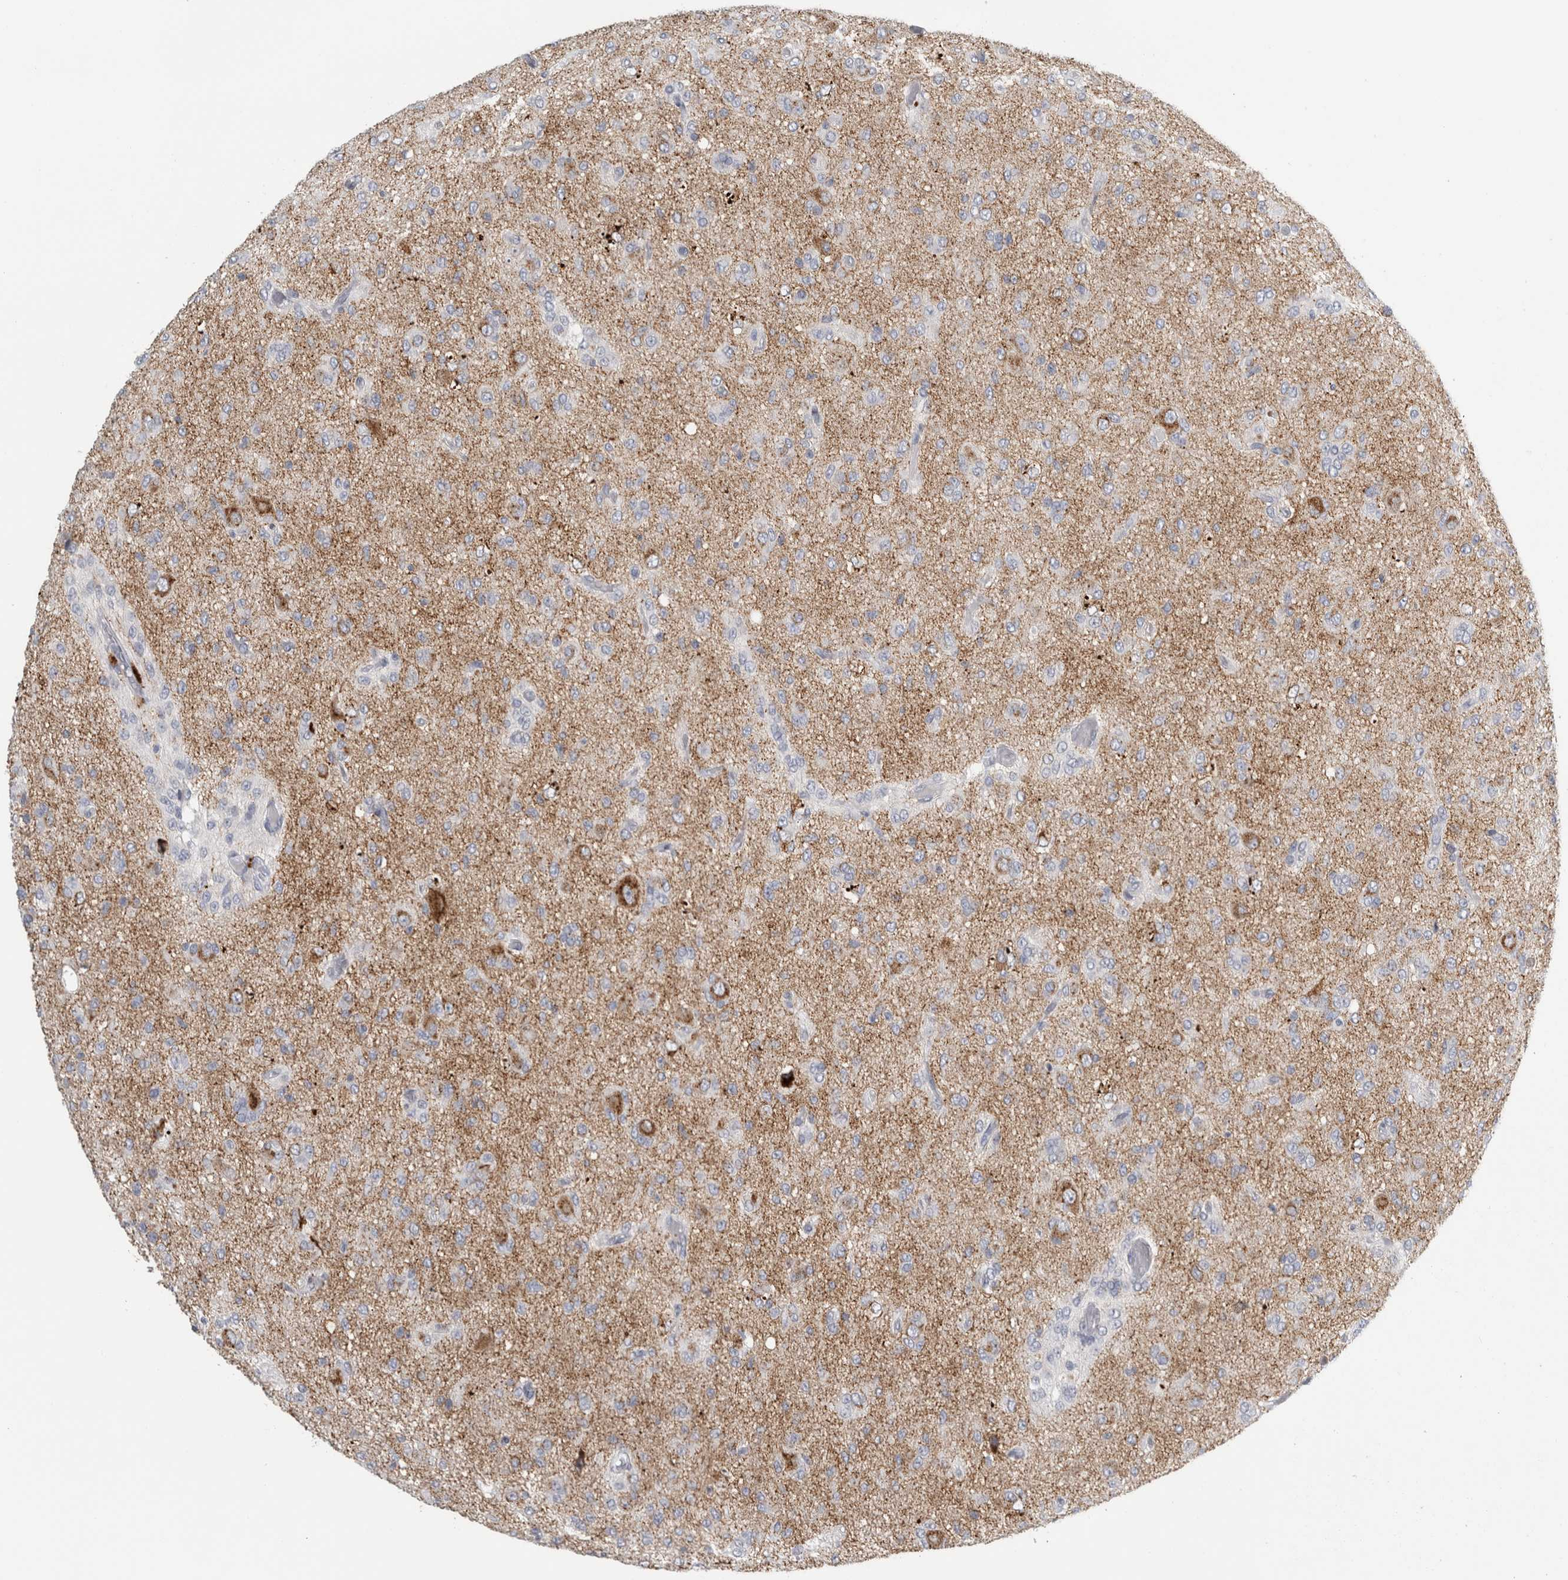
{"staining": {"intensity": "negative", "quantity": "none", "location": "none"}, "tissue": "glioma", "cell_type": "Tumor cells", "image_type": "cancer", "snomed": [{"axis": "morphology", "description": "Glioma, malignant, High grade"}, {"axis": "topography", "description": "Brain"}], "caption": "The photomicrograph shows no significant staining in tumor cells of glioma.", "gene": "CPE", "patient": {"sex": "female", "age": 59}}